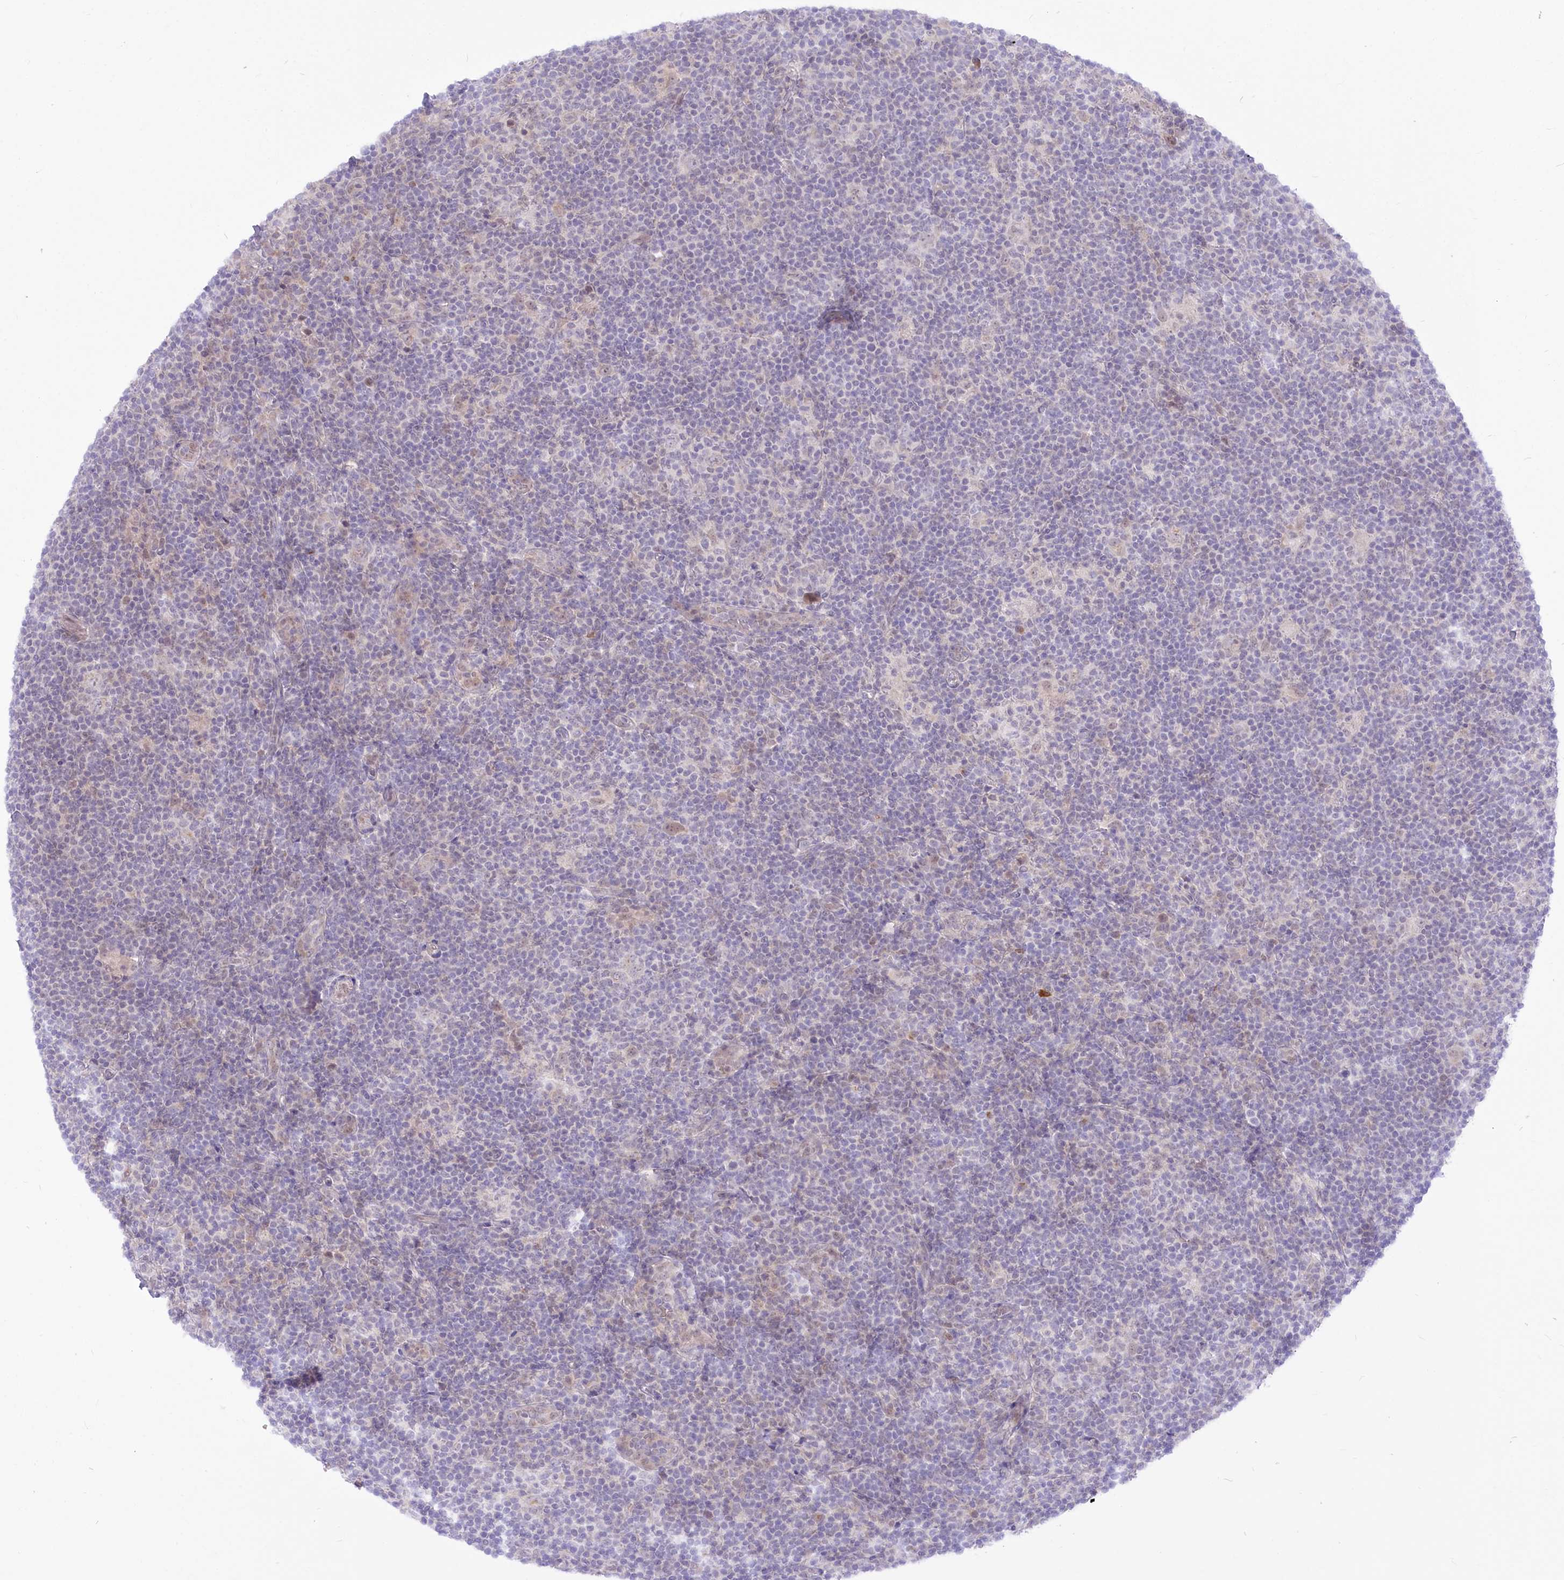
{"staining": {"intensity": "negative", "quantity": "none", "location": "none"}, "tissue": "lymphoma", "cell_type": "Tumor cells", "image_type": "cancer", "snomed": [{"axis": "morphology", "description": "Hodgkin's disease, NOS"}, {"axis": "topography", "description": "Lymph node"}], "caption": "Tumor cells are negative for protein expression in human Hodgkin's disease.", "gene": "BEND7", "patient": {"sex": "female", "age": 57}}